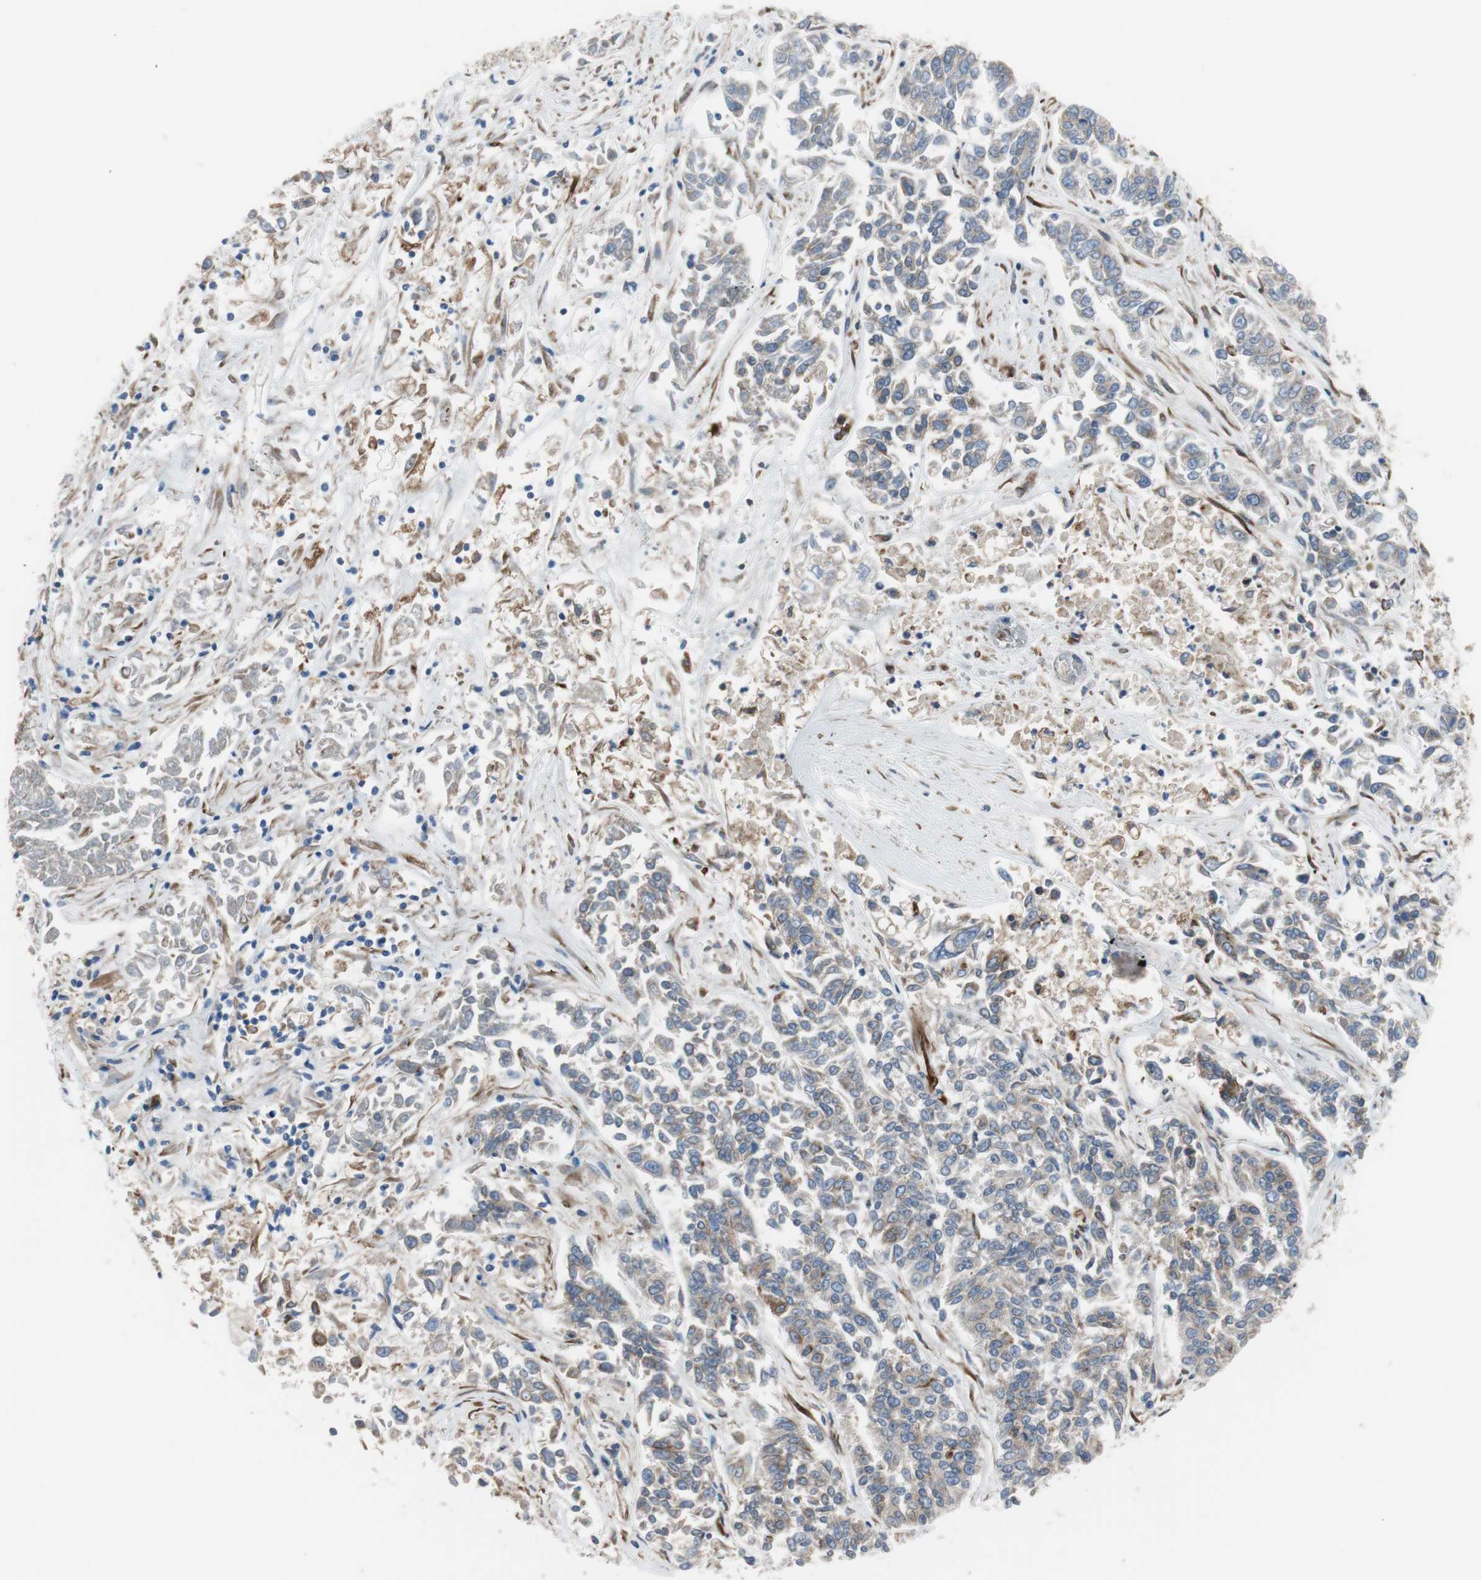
{"staining": {"intensity": "weak", "quantity": ">75%", "location": "cytoplasmic/membranous"}, "tissue": "lung cancer", "cell_type": "Tumor cells", "image_type": "cancer", "snomed": [{"axis": "morphology", "description": "Adenocarcinoma, NOS"}, {"axis": "topography", "description": "Lung"}], "caption": "Human lung cancer (adenocarcinoma) stained with a protein marker displays weak staining in tumor cells.", "gene": "TMED7", "patient": {"sex": "male", "age": 84}}